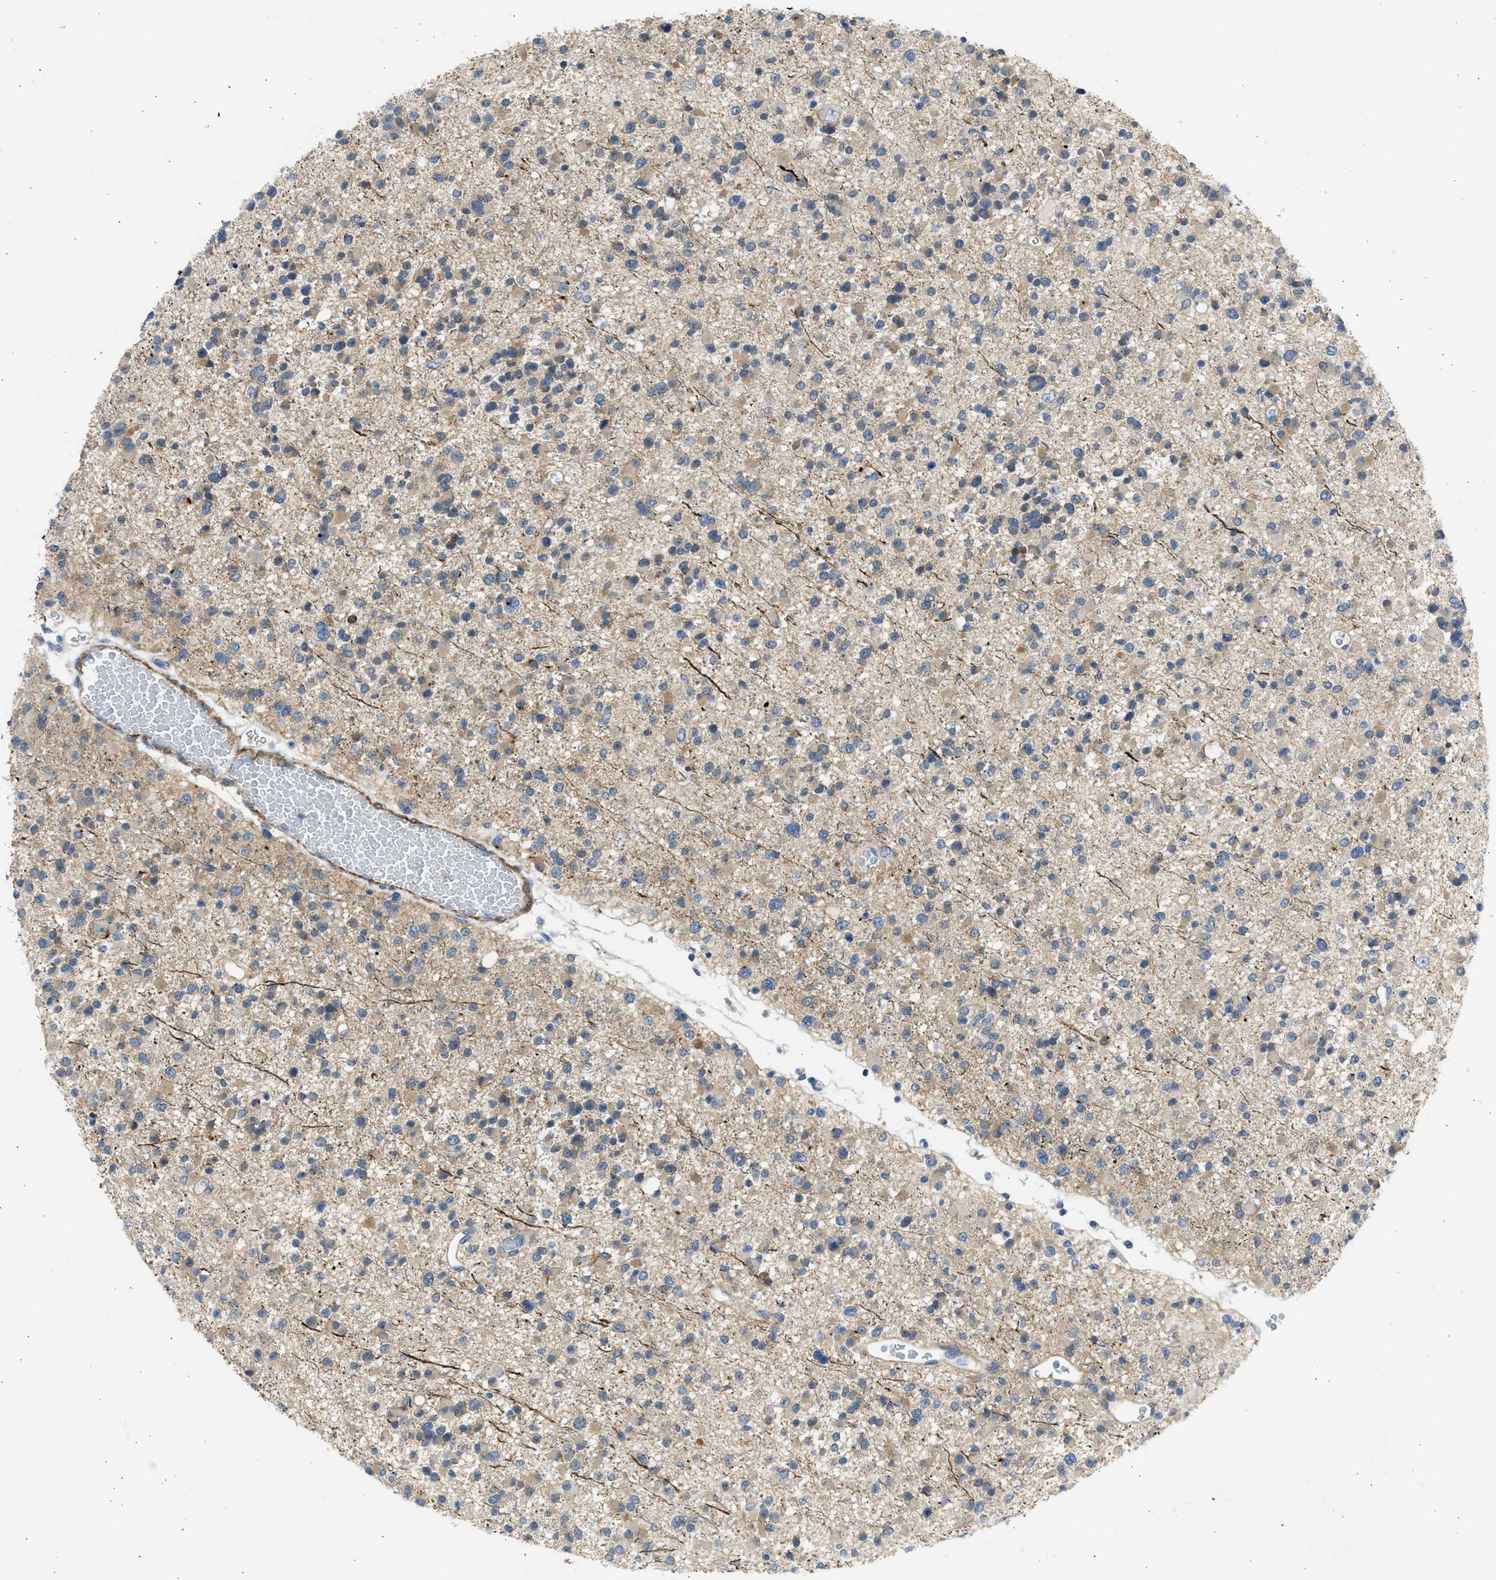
{"staining": {"intensity": "weak", "quantity": ">75%", "location": "cytoplasmic/membranous"}, "tissue": "glioma", "cell_type": "Tumor cells", "image_type": "cancer", "snomed": [{"axis": "morphology", "description": "Glioma, malignant, Low grade"}, {"axis": "topography", "description": "Brain"}], "caption": "IHC (DAB (3,3'-diaminobenzidine)) staining of malignant glioma (low-grade) demonstrates weak cytoplasmic/membranous protein expression in about >75% of tumor cells.", "gene": "PCNX3", "patient": {"sex": "female", "age": 22}}